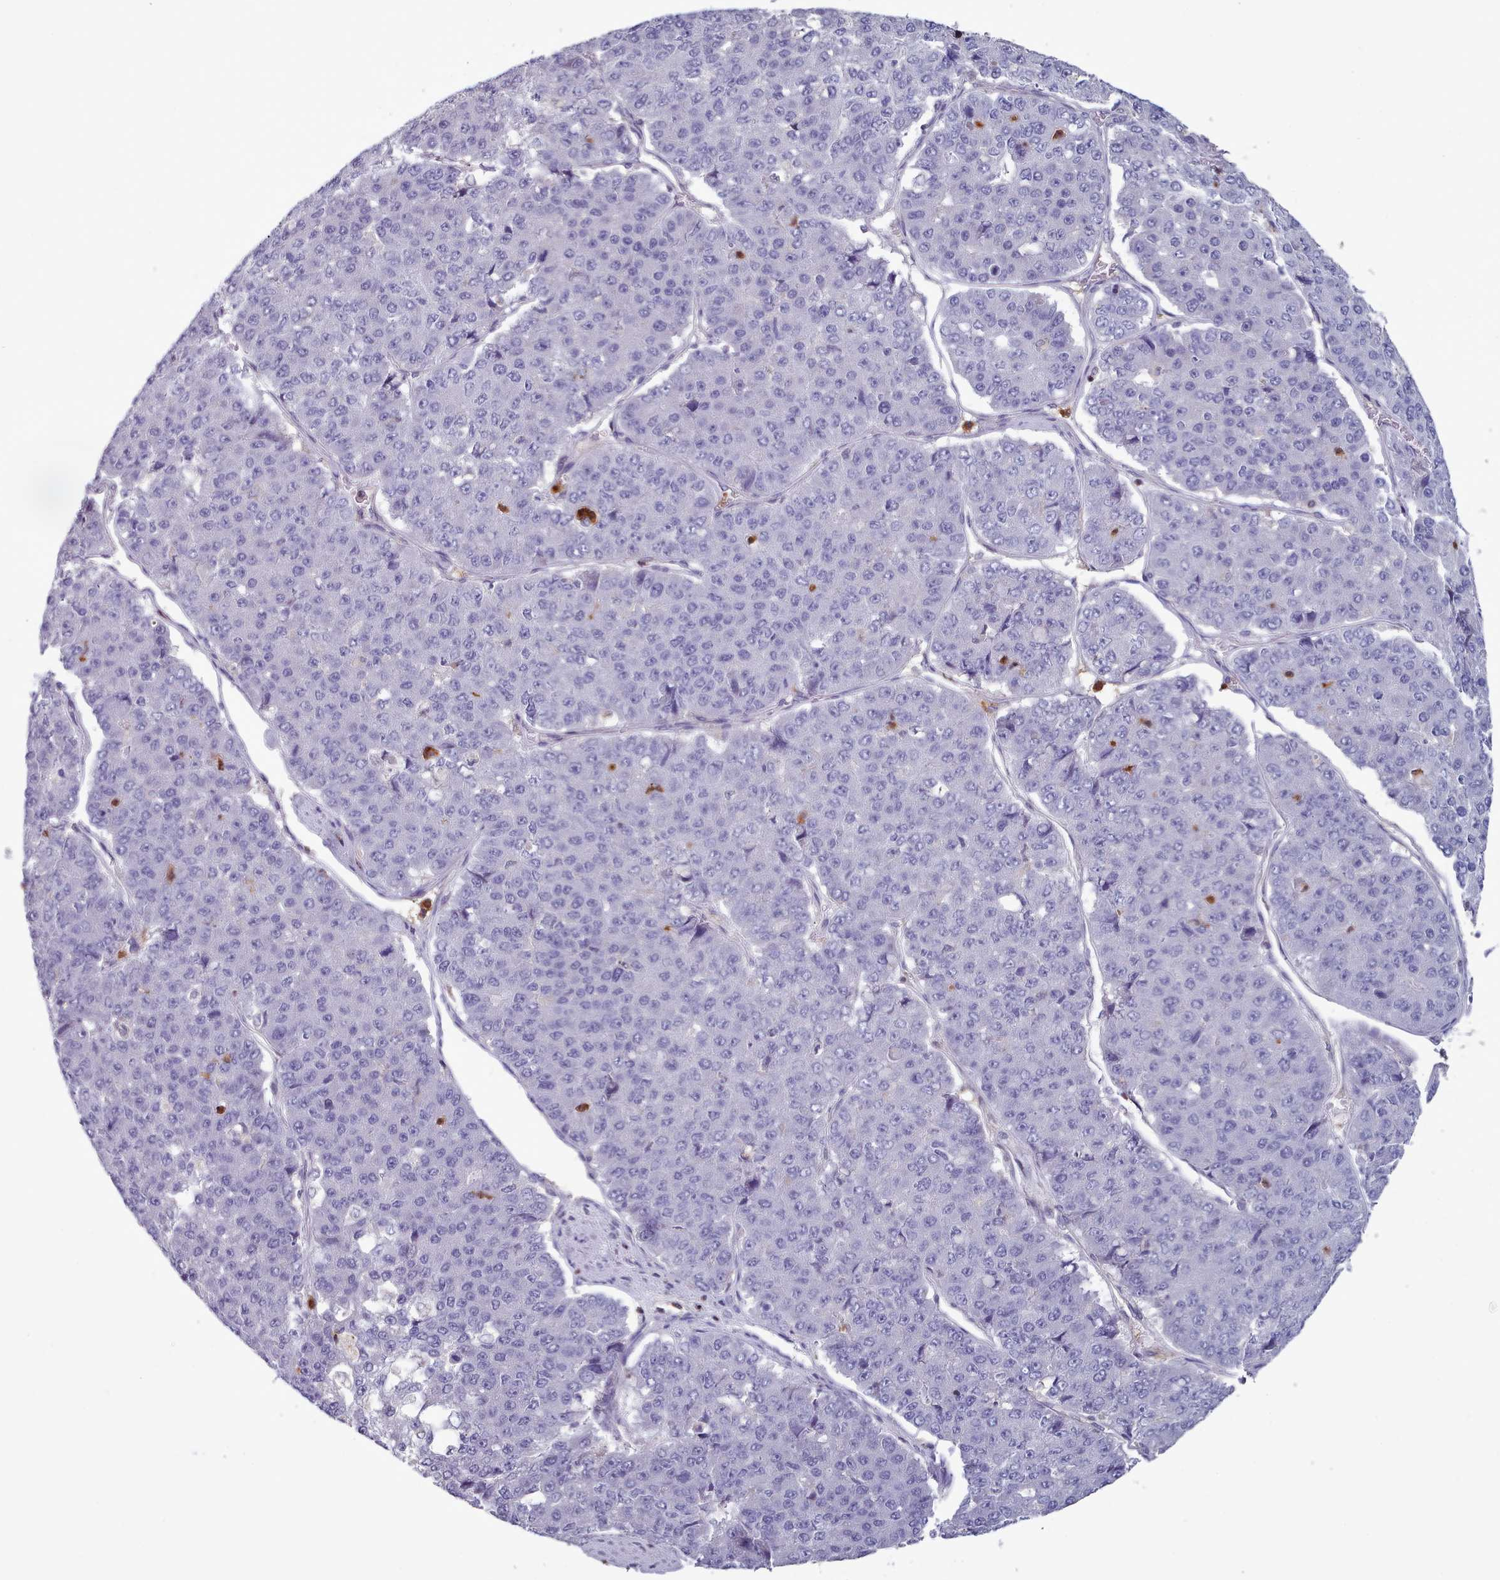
{"staining": {"intensity": "negative", "quantity": "none", "location": "none"}, "tissue": "pancreatic cancer", "cell_type": "Tumor cells", "image_type": "cancer", "snomed": [{"axis": "morphology", "description": "Adenocarcinoma, NOS"}, {"axis": "topography", "description": "Pancreas"}], "caption": "Photomicrograph shows no protein staining in tumor cells of adenocarcinoma (pancreatic) tissue. The staining was performed using DAB to visualize the protein expression in brown, while the nuclei were stained in blue with hematoxylin (Magnification: 20x).", "gene": "RAC2", "patient": {"sex": "male", "age": 50}}